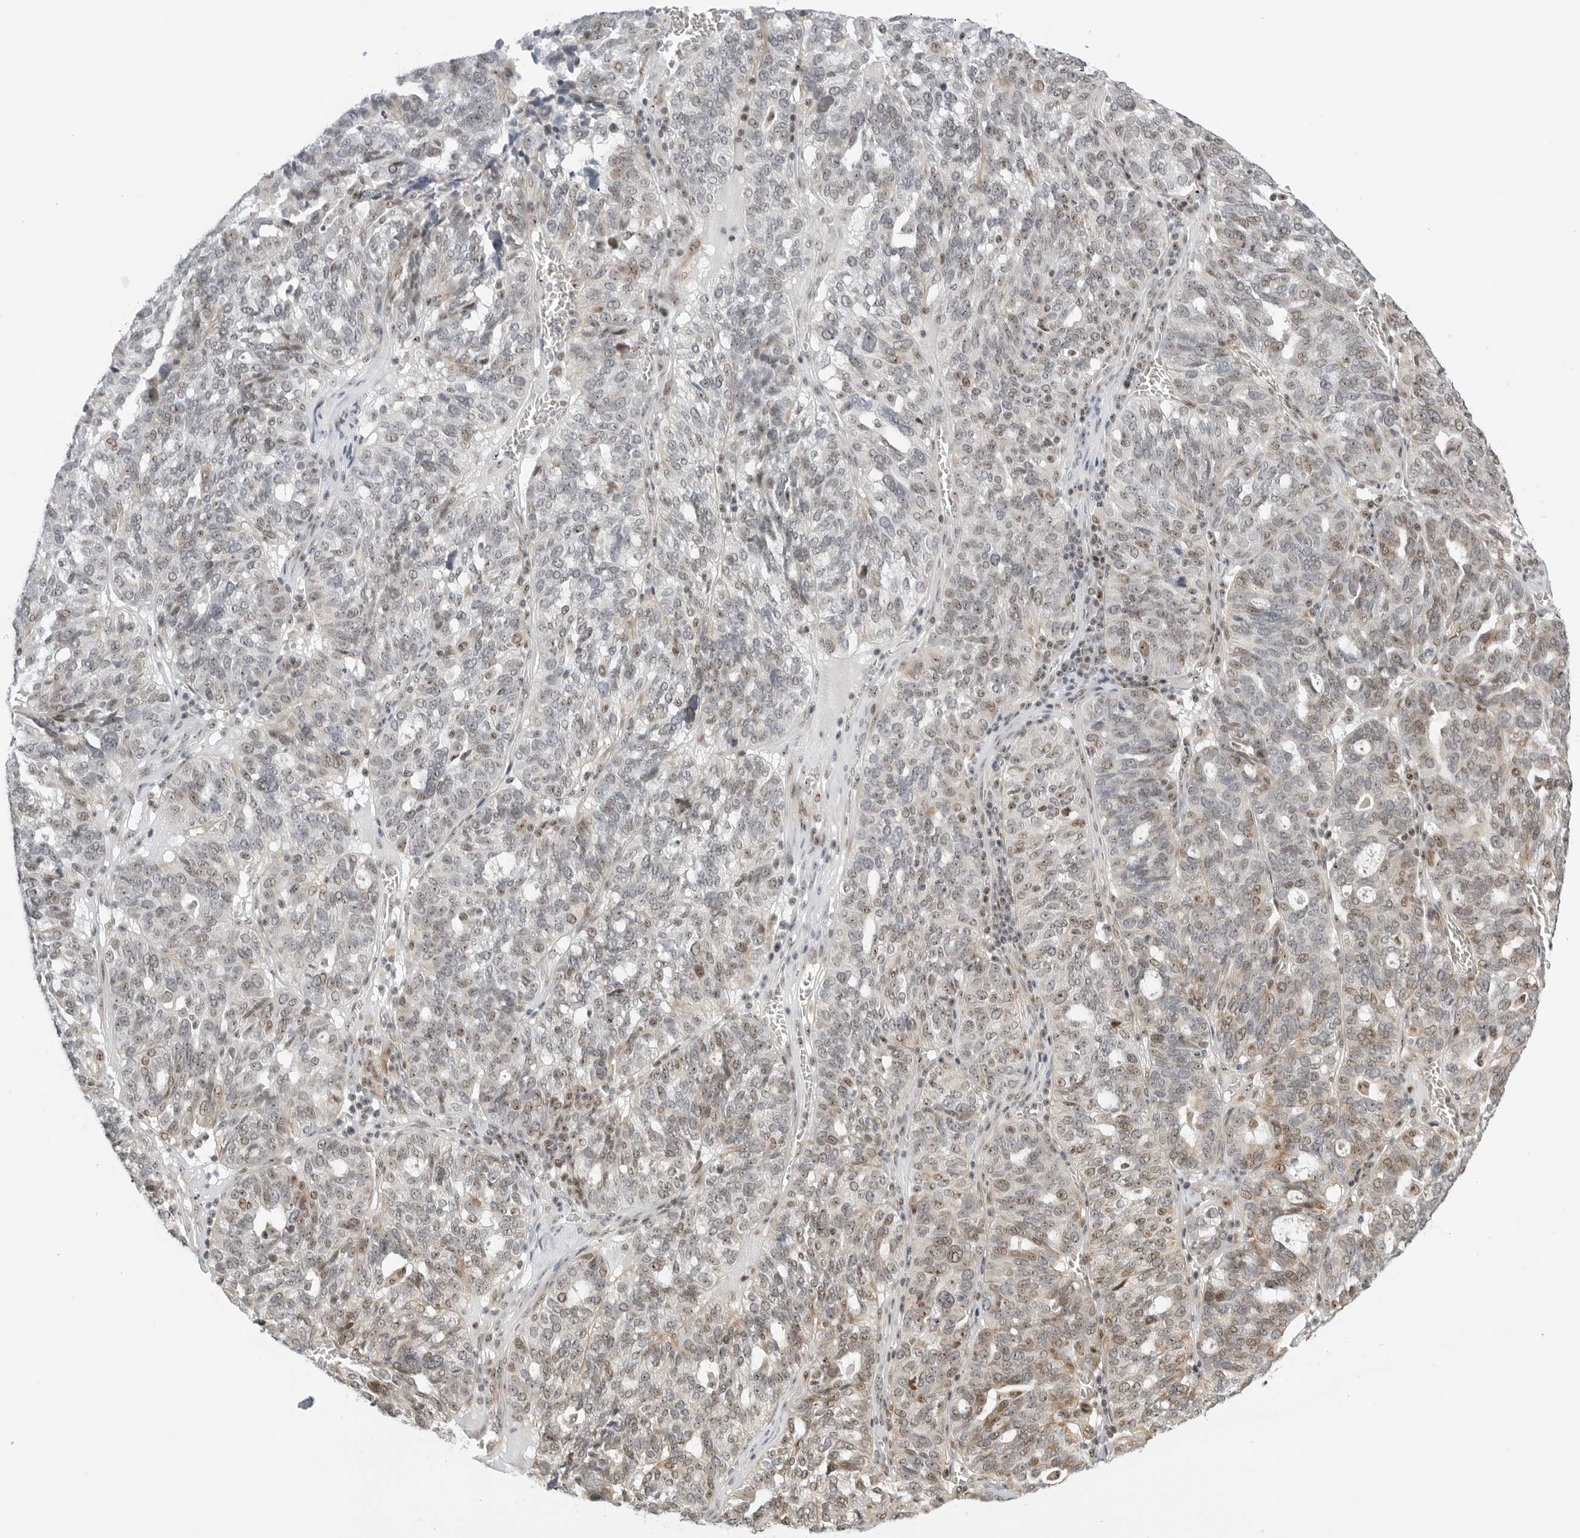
{"staining": {"intensity": "moderate", "quantity": "<25%", "location": "cytoplasmic/membranous,nuclear"}, "tissue": "ovarian cancer", "cell_type": "Tumor cells", "image_type": "cancer", "snomed": [{"axis": "morphology", "description": "Cystadenocarcinoma, serous, NOS"}, {"axis": "topography", "description": "Ovary"}], "caption": "A brown stain shows moderate cytoplasmic/membranous and nuclear staining of a protein in human ovarian cancer (serous cystadenocarcinoma) tumor cells.", "gene": "RIMKLA", "patient": {"sex": "female", "age": 59}}